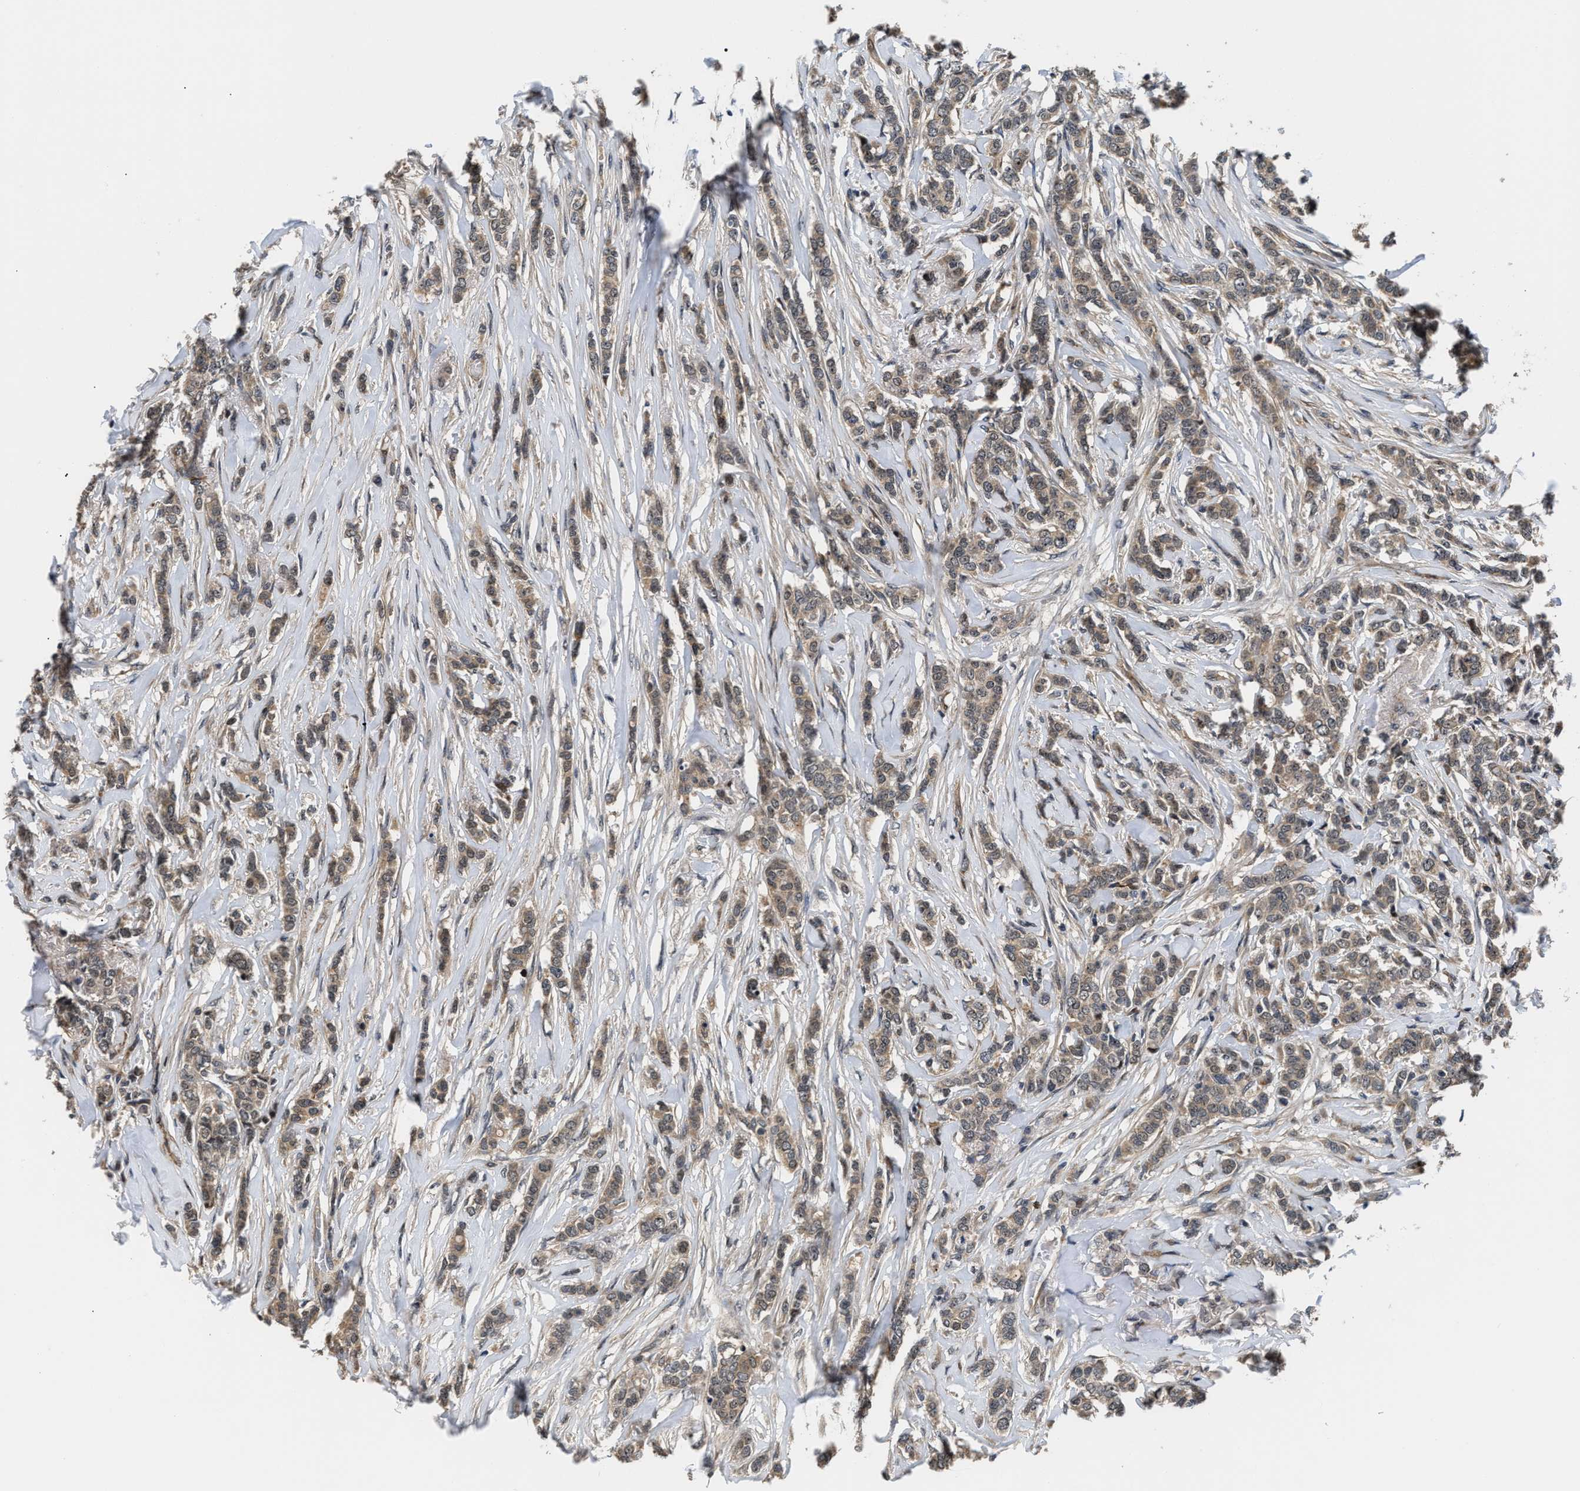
{"staining": {"intensity": "weak", "quantity": ">75%", "location": "cytoplasmic/membranous"}, "tissue": "breast cancer", "cell_type": "Tumor cells", "image_type": "cancer", "snomed": [{"axis": "morphology", "description": "Lobular carcinoma"}, {"axis": "topography", "description": "Skin"}, {"axis": "topography", "description": "Breast"}], "caption": "Immunohistochemistry staining of breast cancer, which exhibits low levels of weak cytoplasmic/membranous staining in about >75% of tumor cells indicating weak cytoplasmic/membranous protein positivity. The staining was performed using DAB (3,3'-diaminobenzidine) (brown) for protein detection and nuclei were counterstained in hematoxylin (blue).", "gene": "ALDH3A2", "patient": {"sex": "female", "age": 46}}